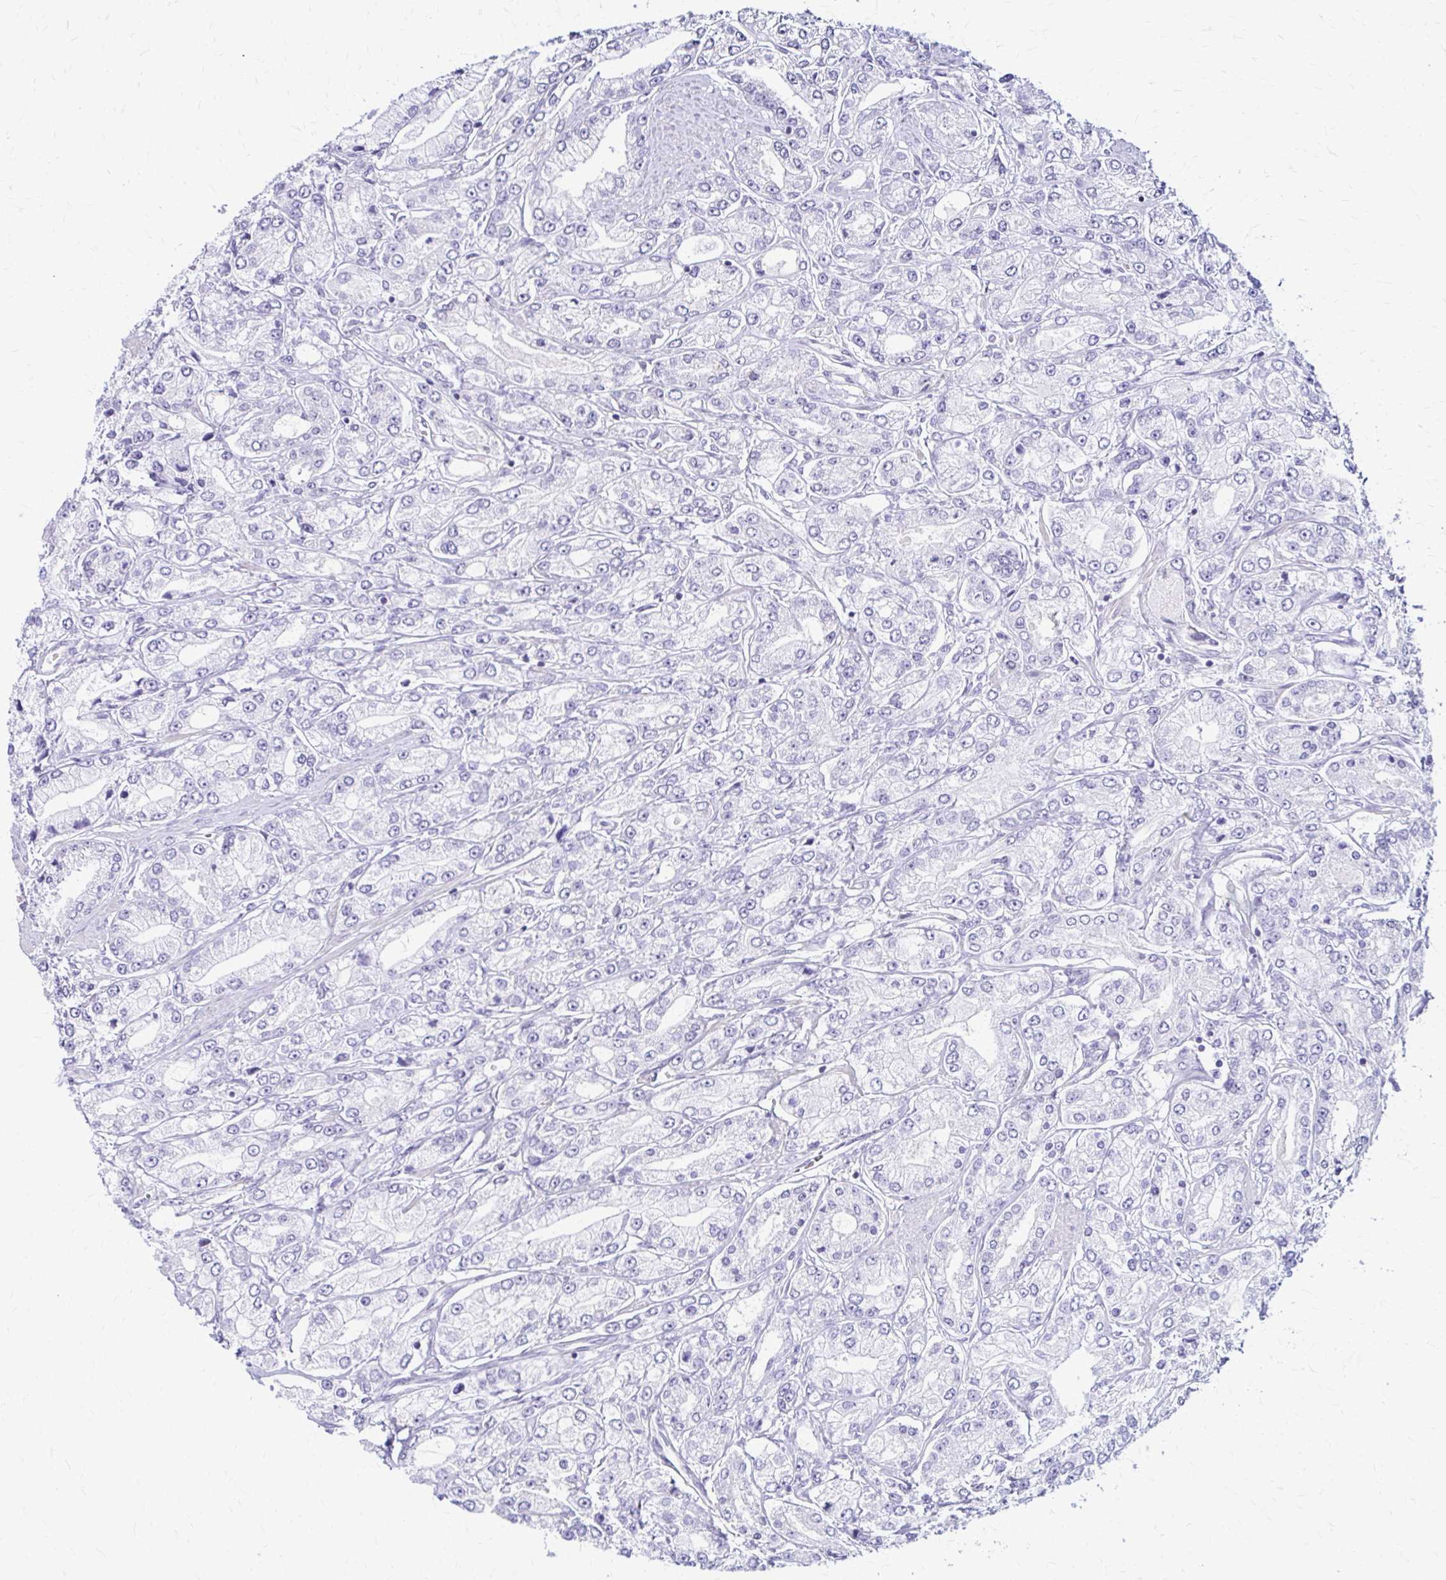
{"staining": {"intensity": "negative", "quantity": "none", "location": "none"}, "tissue": "prostate cancer", "cell_type": "Tumor cells", "image_type": "cancer", "snomed": [{"axis": "morphology", "description": "Adenocarcinoma, High grade"}, {"axis": "topography", "description": "Prostate"}], "caption": "Prostate cancer (adenocarcinoma (high-grade)) was stained to show a protein in brown. There is no significant staining in tumor cells.", "gene": "RHOBTB2", "patient": {"sex": "male", "age": 66}}